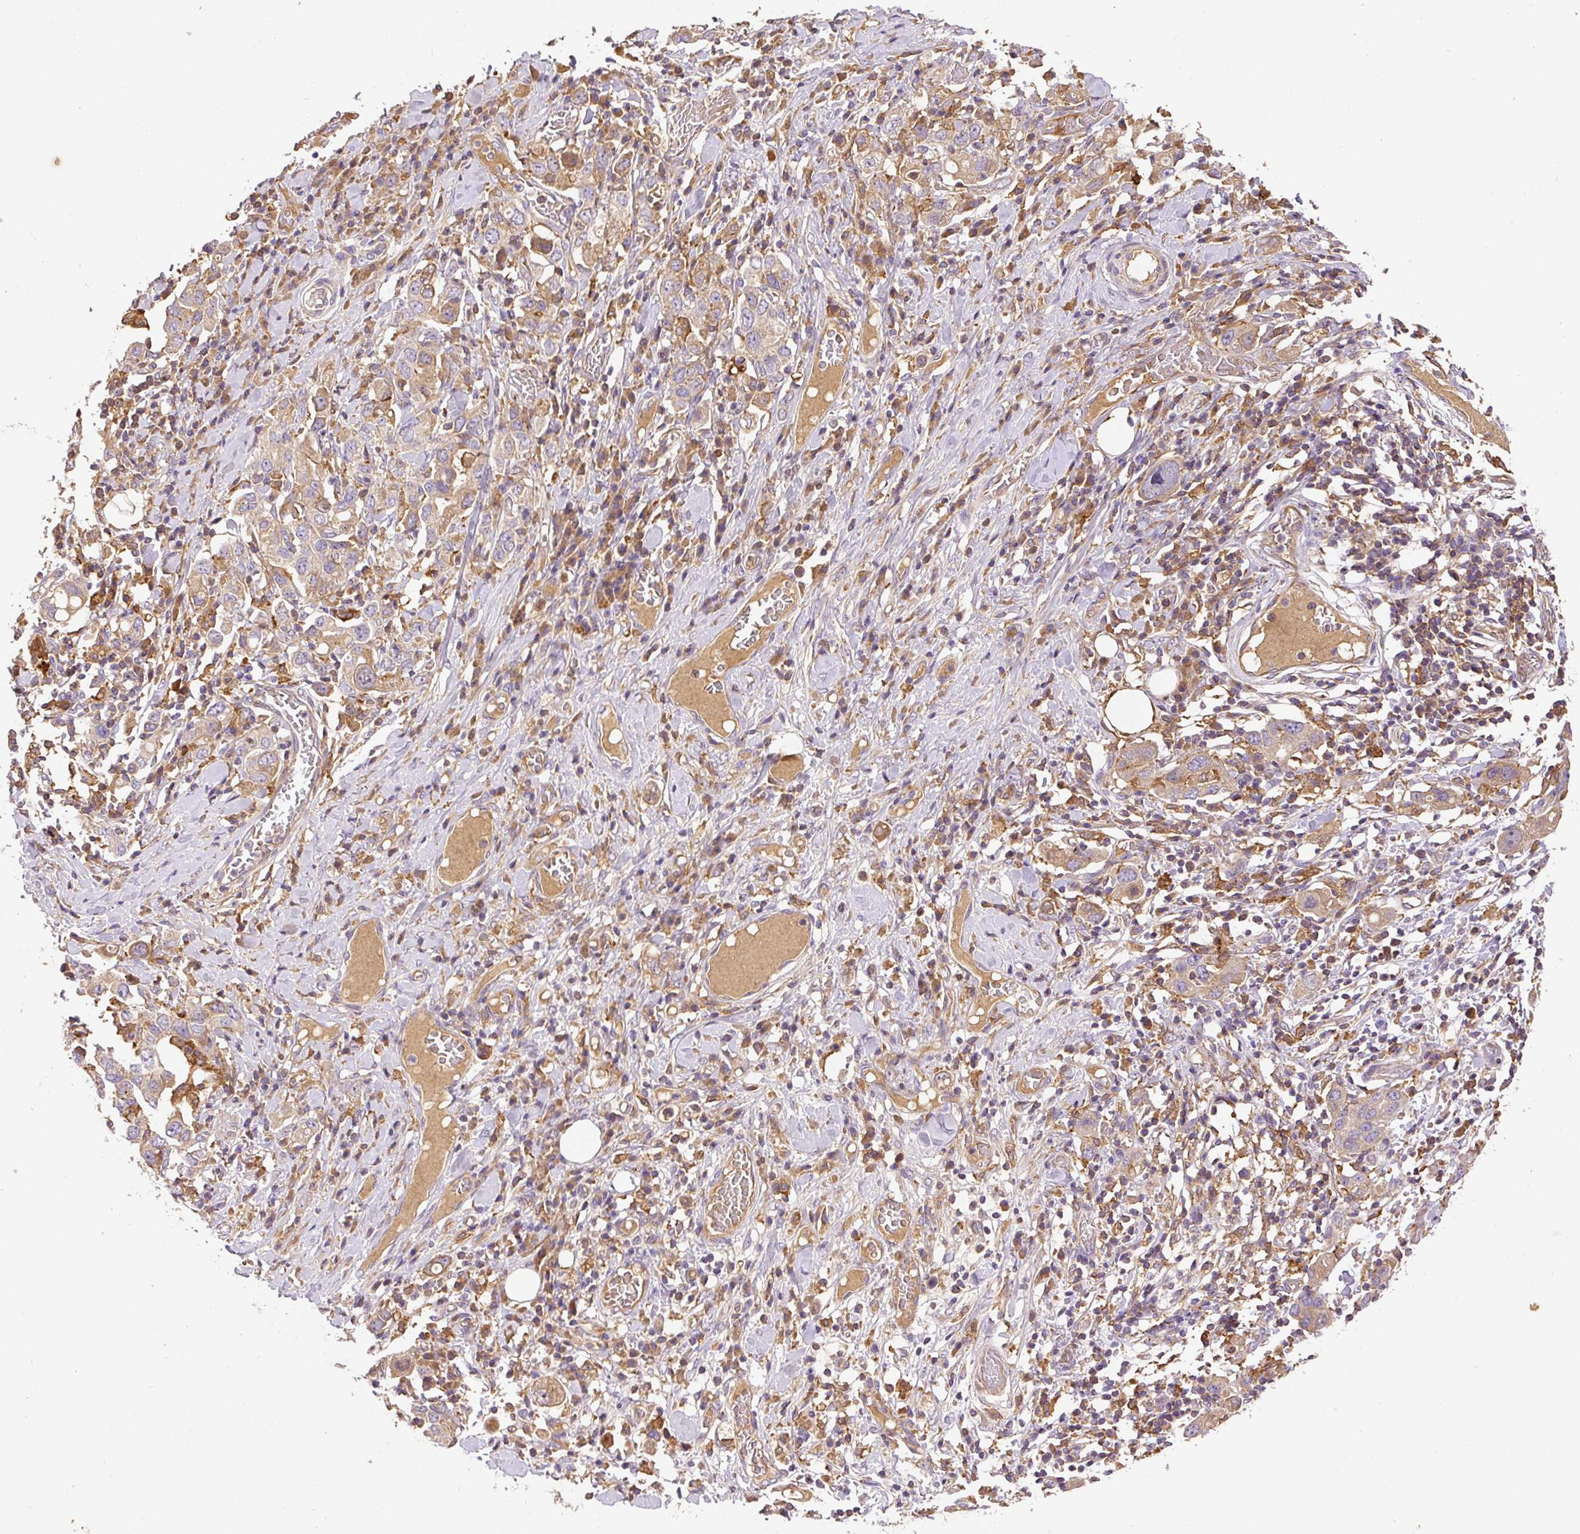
{"staining": {"intensity": "moderate", "quantity": "25%-75%", "location": "cytoplasmic/membranous"}, "tissue": "stomach cancer", "cell_type": "Tumor cells", "image_type": "cancer", "snomed": [{"axis": "morphology", "description": "Adenocarcinoma, NOS"}, {"axis": "topography", "description": "Stomach, upper"}], "caption": "Stomach cancer stained with a protein marker displays moderate staining in tumor cells.", "gene": "DAPK1", "patient": {"sex": "male", "age": 62}}